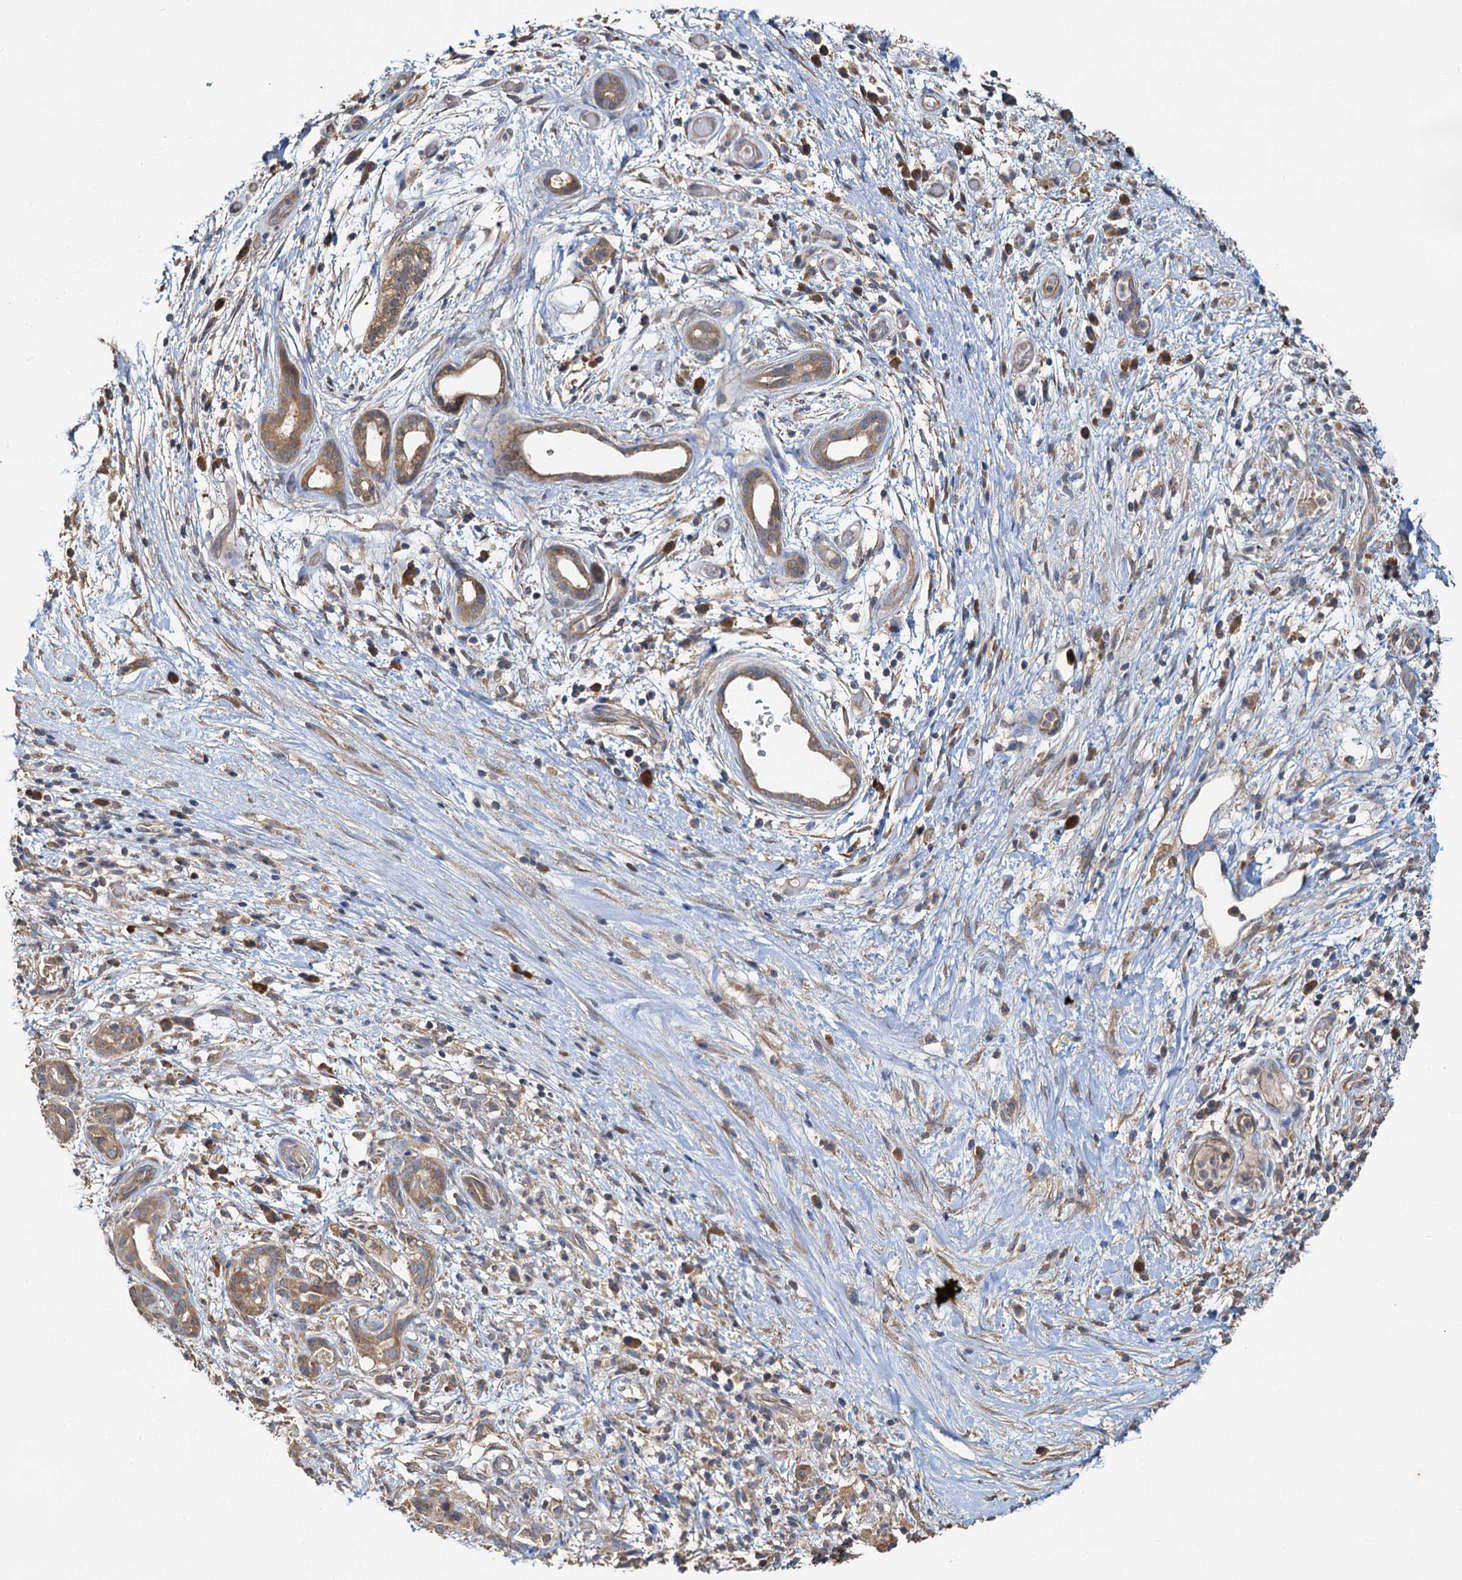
{"staining": {"intensity": "moderate", "quantity": ">75%", "location": "cytoplasmic/membranous"}, "tissue": "pancreatic cancer", "cell_type": "Tumor cells", "image_type": "cancer", "snomed": [{"axis": "morphology", "description": "Adenocarcinoma, NOS"}, {"axis": "topography", "description": "Pancreas"}], "caption": "IHC histopathology image of human pancreatic adenocarcinoma stained for a protein (brown), which exhibits medium levels of moderate cytoplasmic/membranous positivity in about >75% of tumor cells.", "gene": "HYI", "patient": {"sex": "female", "age": 73}}